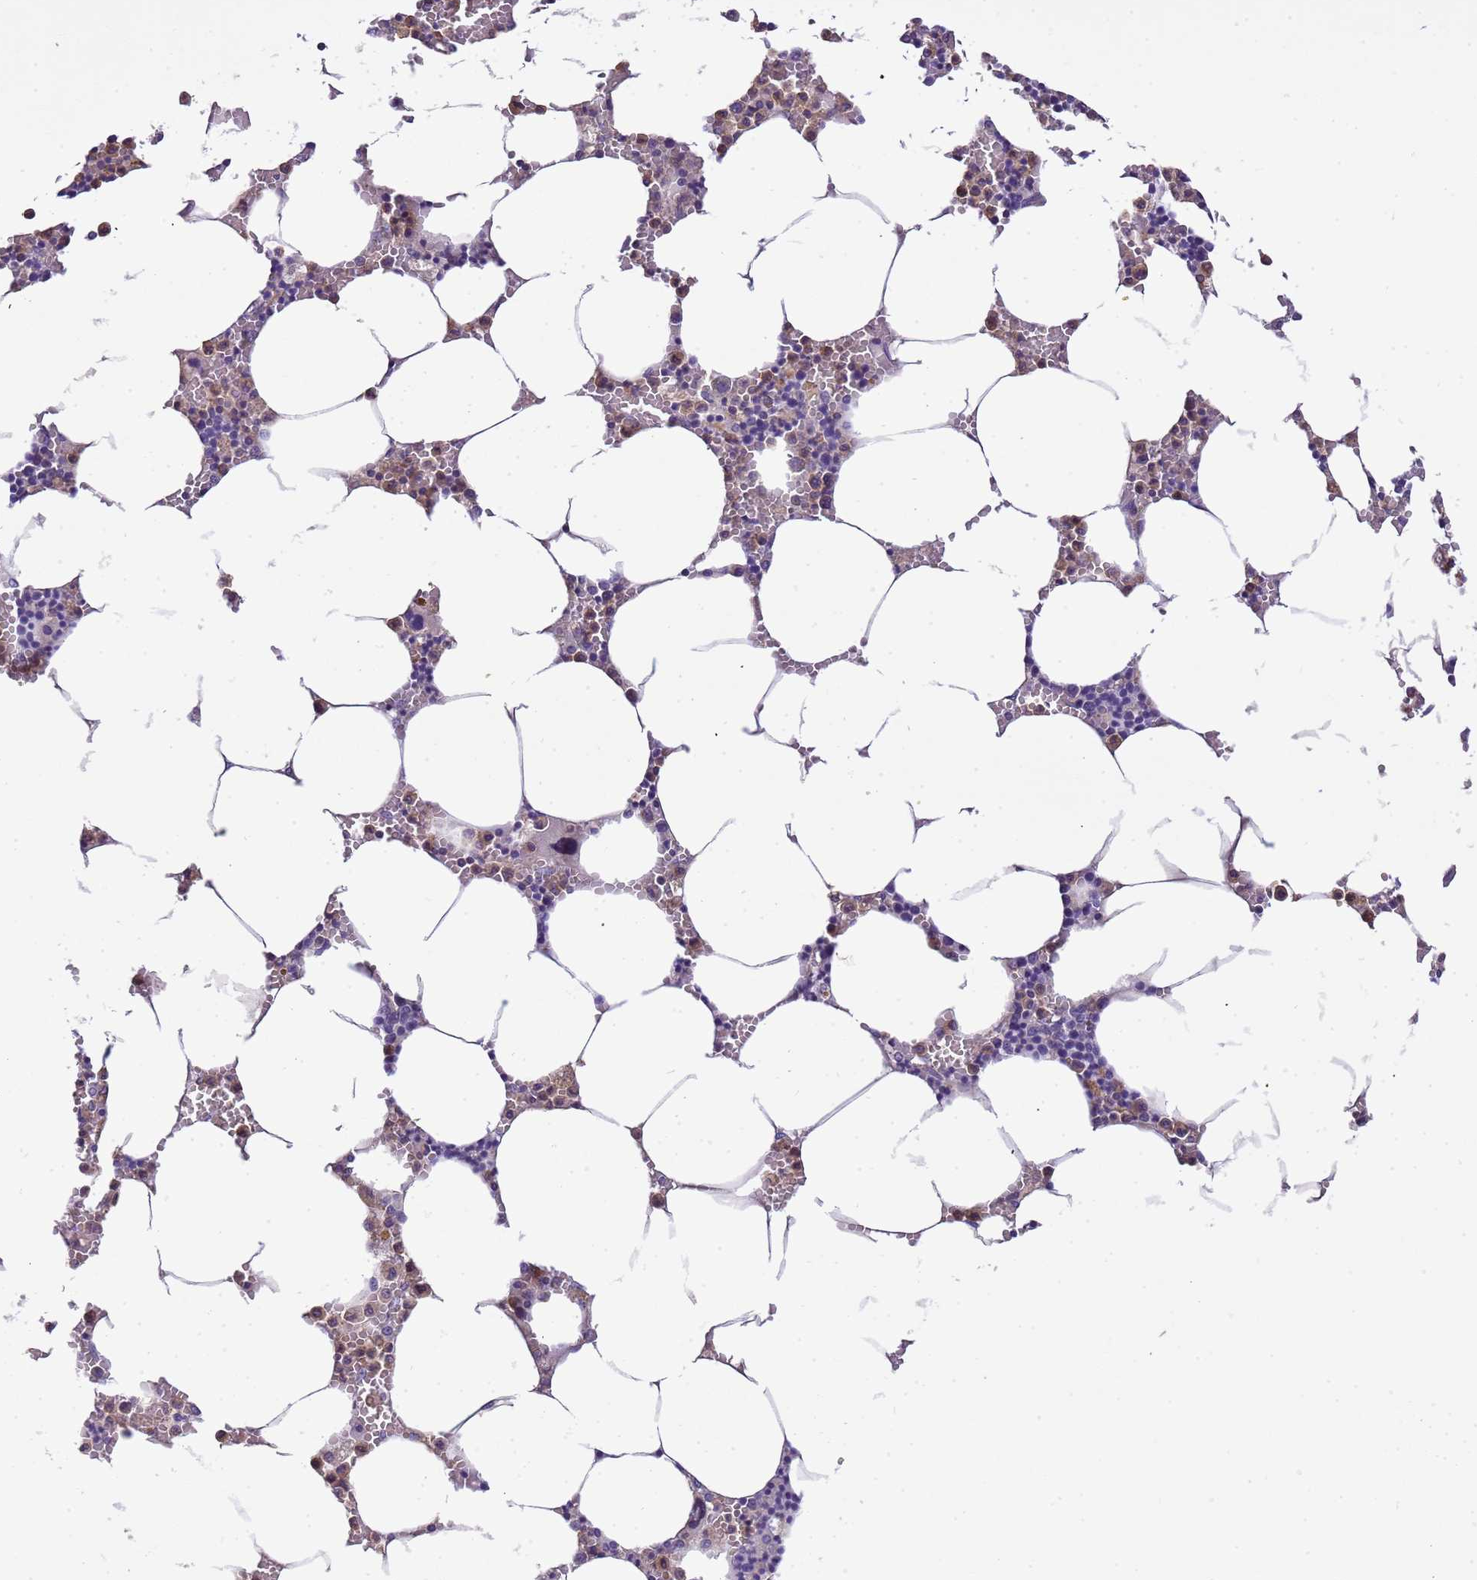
{"staining": {"intensity": "moderate", "quantity": "<25%", "location": "cytoplasmic/membranous,nuclear"}, "tissue": "bone marrow", "cell_type": "Hematopoietic cells", "image_type": "normal", "snomed": [{"axis": "morphology", "description": "Normal tissue, NOS"}, {"axis": "topography", "description": "Bone marrow"}], "caption": "Approximately <25% of hematopoietic cells in unremarkable bone marrow reveal moderate cytoplasmic/membranous,nuclear protein positivity as visualized by brown immunohistochemical staining.", "gene": "PLCXD3", "patient": {"sex": "male", "age": 70}}